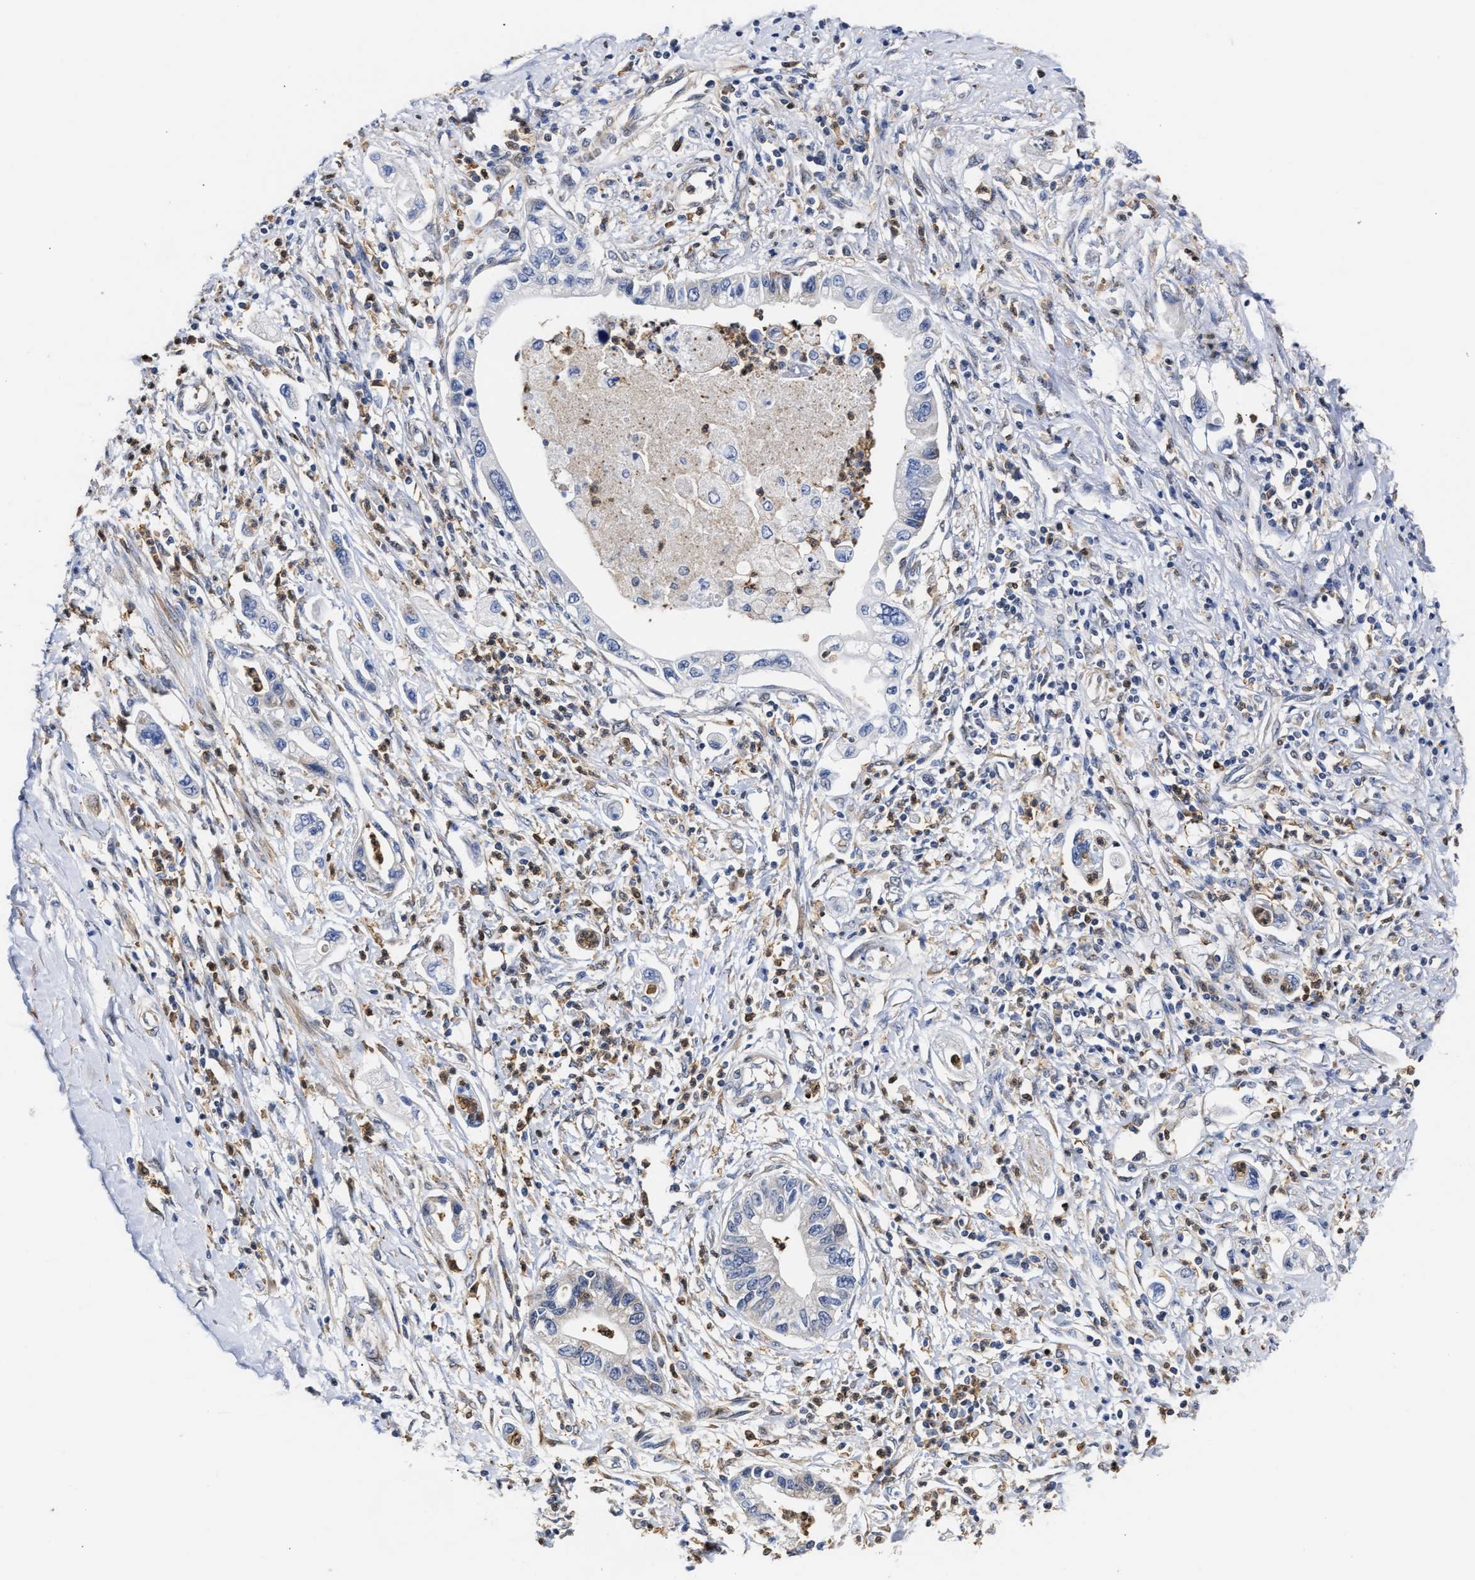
{"staining": {"intensity": "negative", "quantity": "none", "location": "none"}, "tissue": "pancreatic cancer", "cell_type": "Tumor cells", "image_type": "cancer", "snomed": [{"axis": "morphology", "description": "Adenocarcinoma, NOS"}, {"axis": "topography", "description": "Pancreas"}], "caption": "Human pancreatic cancer stained for a protein using immunohistochemistry exhibits no staining in tumor cells.", "gene": "KLHDC1", "patient": {"sex": "male", "age": 56}}